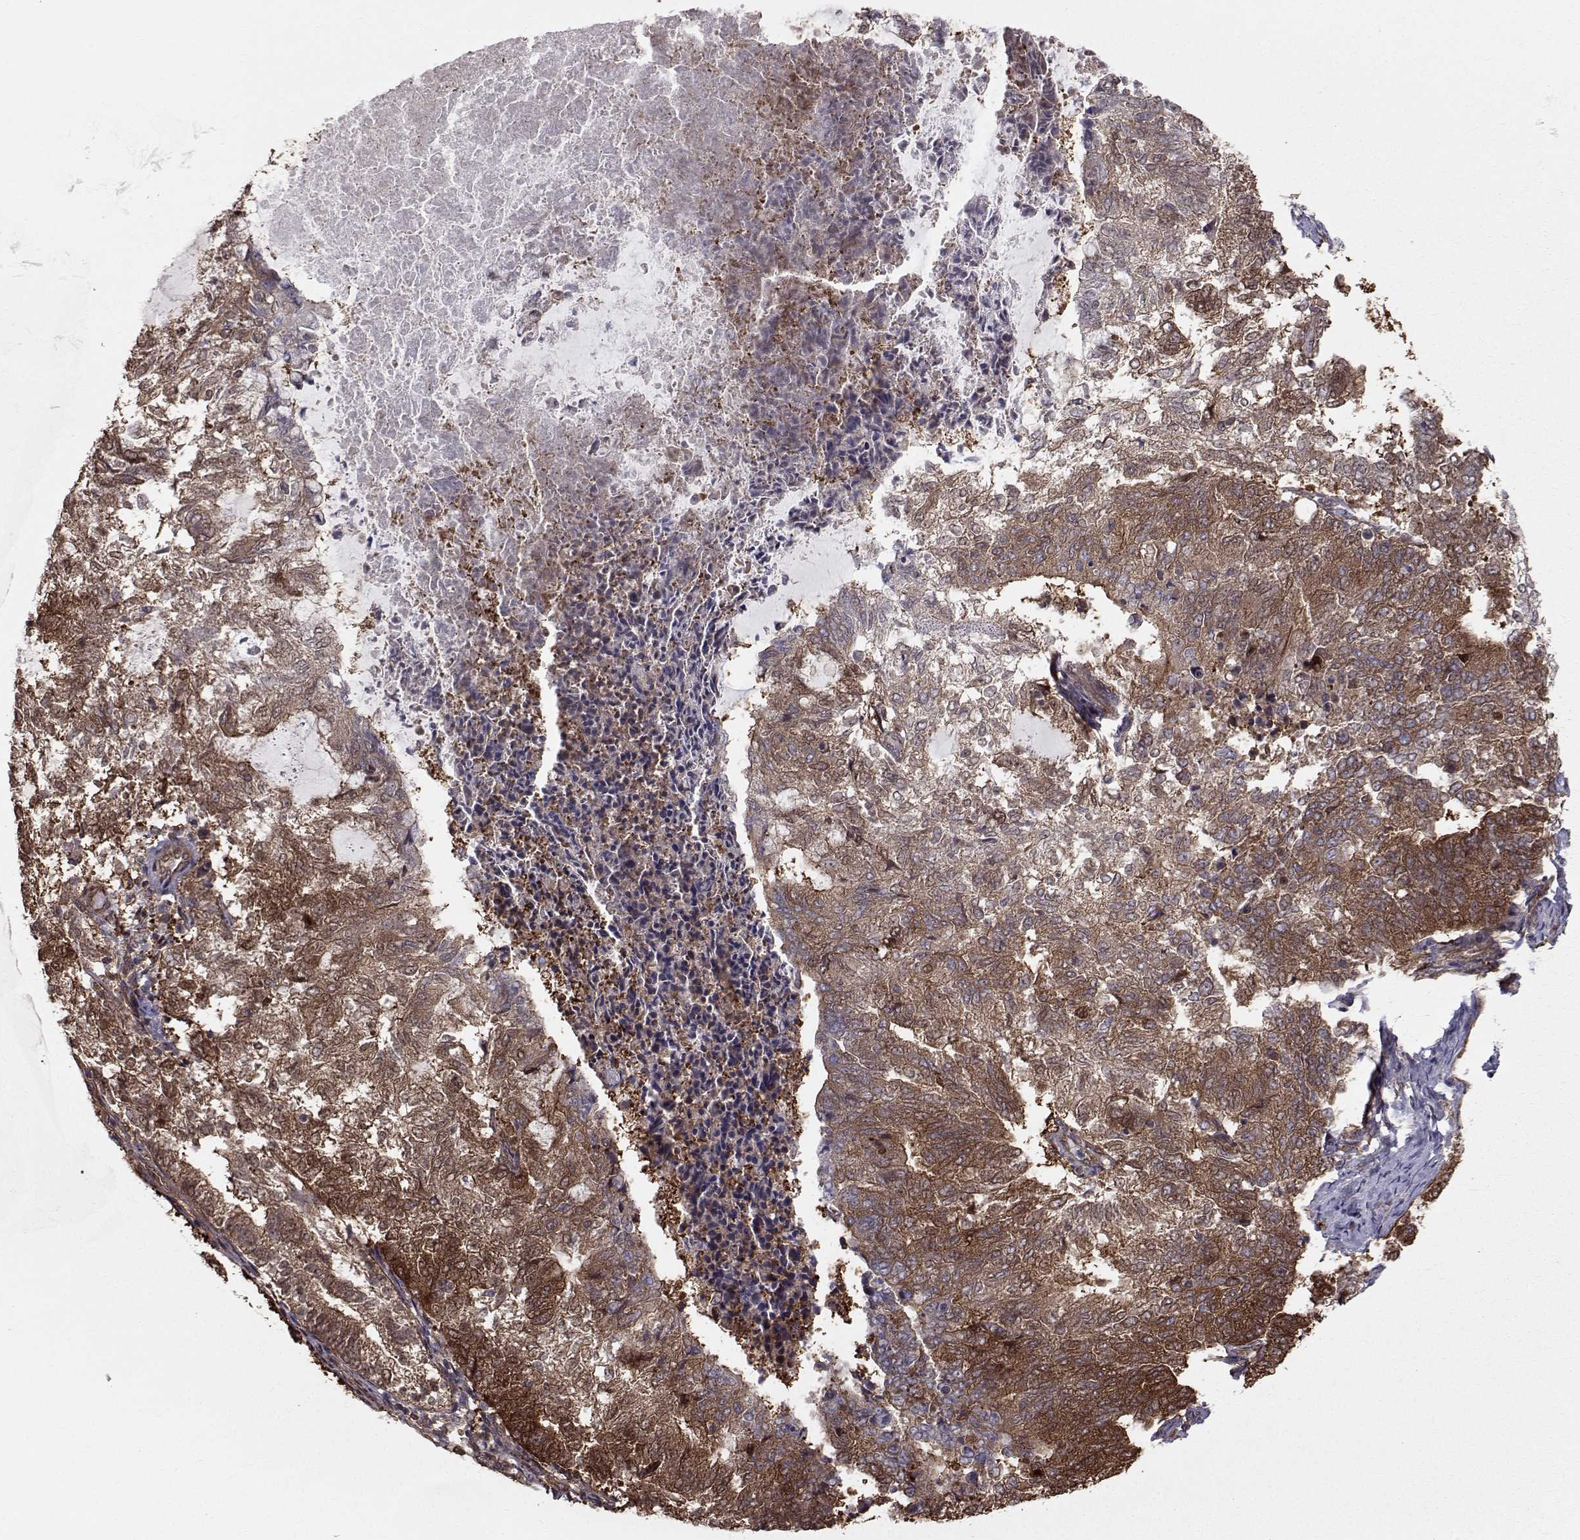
{"staining": {"intensity": "strong", "quantity": "25%-75%", "location": "cytoplasmic/membranous"}, "tissue": "endometrial cancer", "cell_type": "Tumor cells", "image_type": "cancer", "snomed": [{"axis": "morphology", "description": "Adenocarcinoma, NOS"}, {"axis": "topography", "description": "Endometrium"}], "caption": "Brown immunohistochemical staining in human endometrial cancer (adenocarcinoma) reveals strong cytoplasmic/membranous expression in about 25%-75% of tumor cells. (DAB (3,3'-diaminobenzidine) IHC, brown staining for protein, blue staining for nuclei).", "gene": "HSP90AB1", "patient": {"sex": "female", "age": 65}}